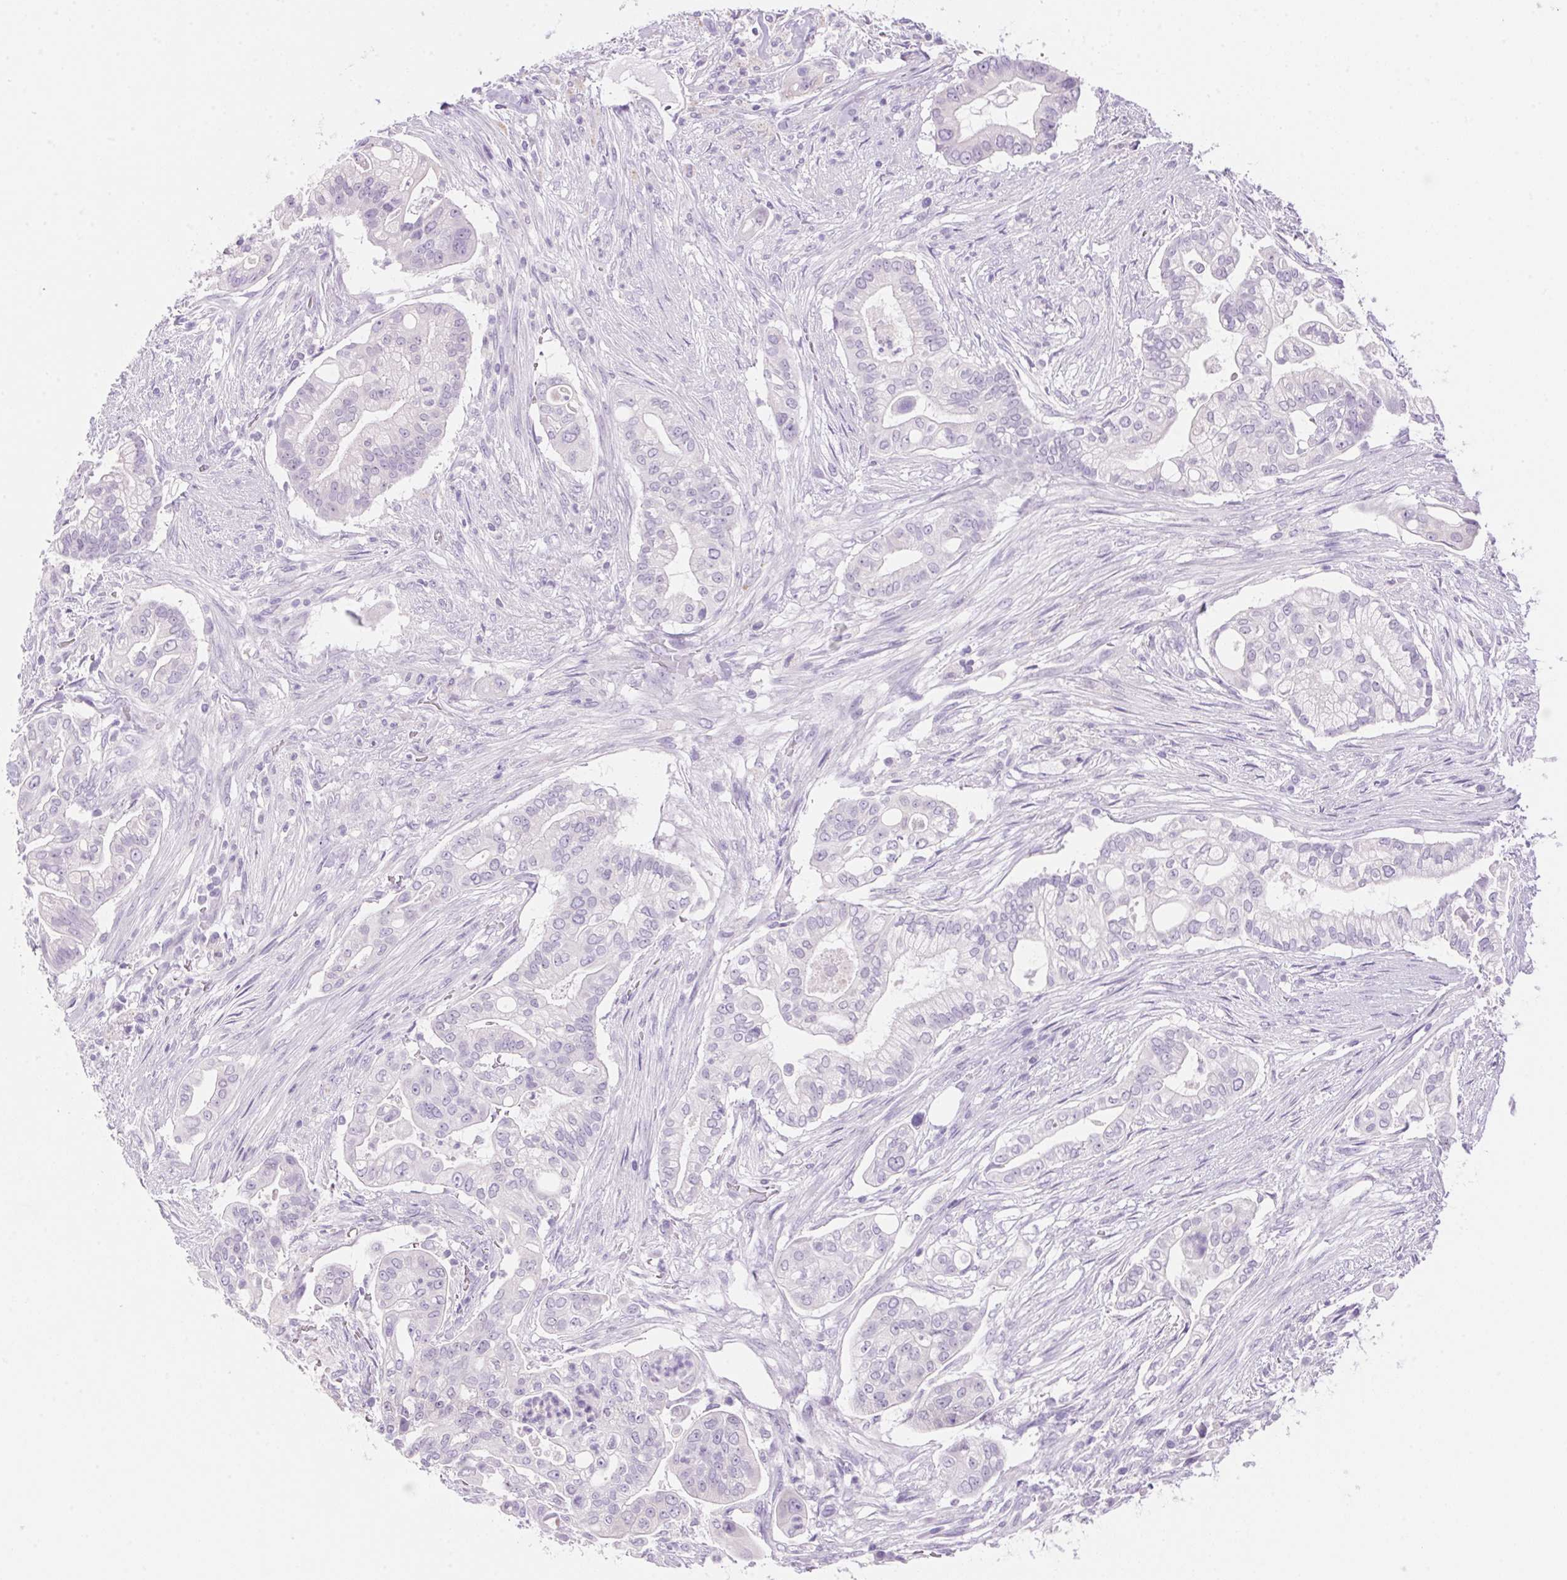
{"staining": {"intensity": "negative", "quantity": "none", "location": "none"}, "tissue": "pancreatic cancer", "cell_type": "Tumor cells", "image_type": "cancer", "snomed": [{"axis": "morphology", "description": "Adenocarcinoma, NOS"}, {"axis": "topography", "description": "Pancreas"}], "caption": "Human pancreatic adenocarcinoma stained for a protein using immunohistochemistry displays no staining in tumor cells.", "gene": "DHCR24", "patient": {"sex": "female", "age": 69}}